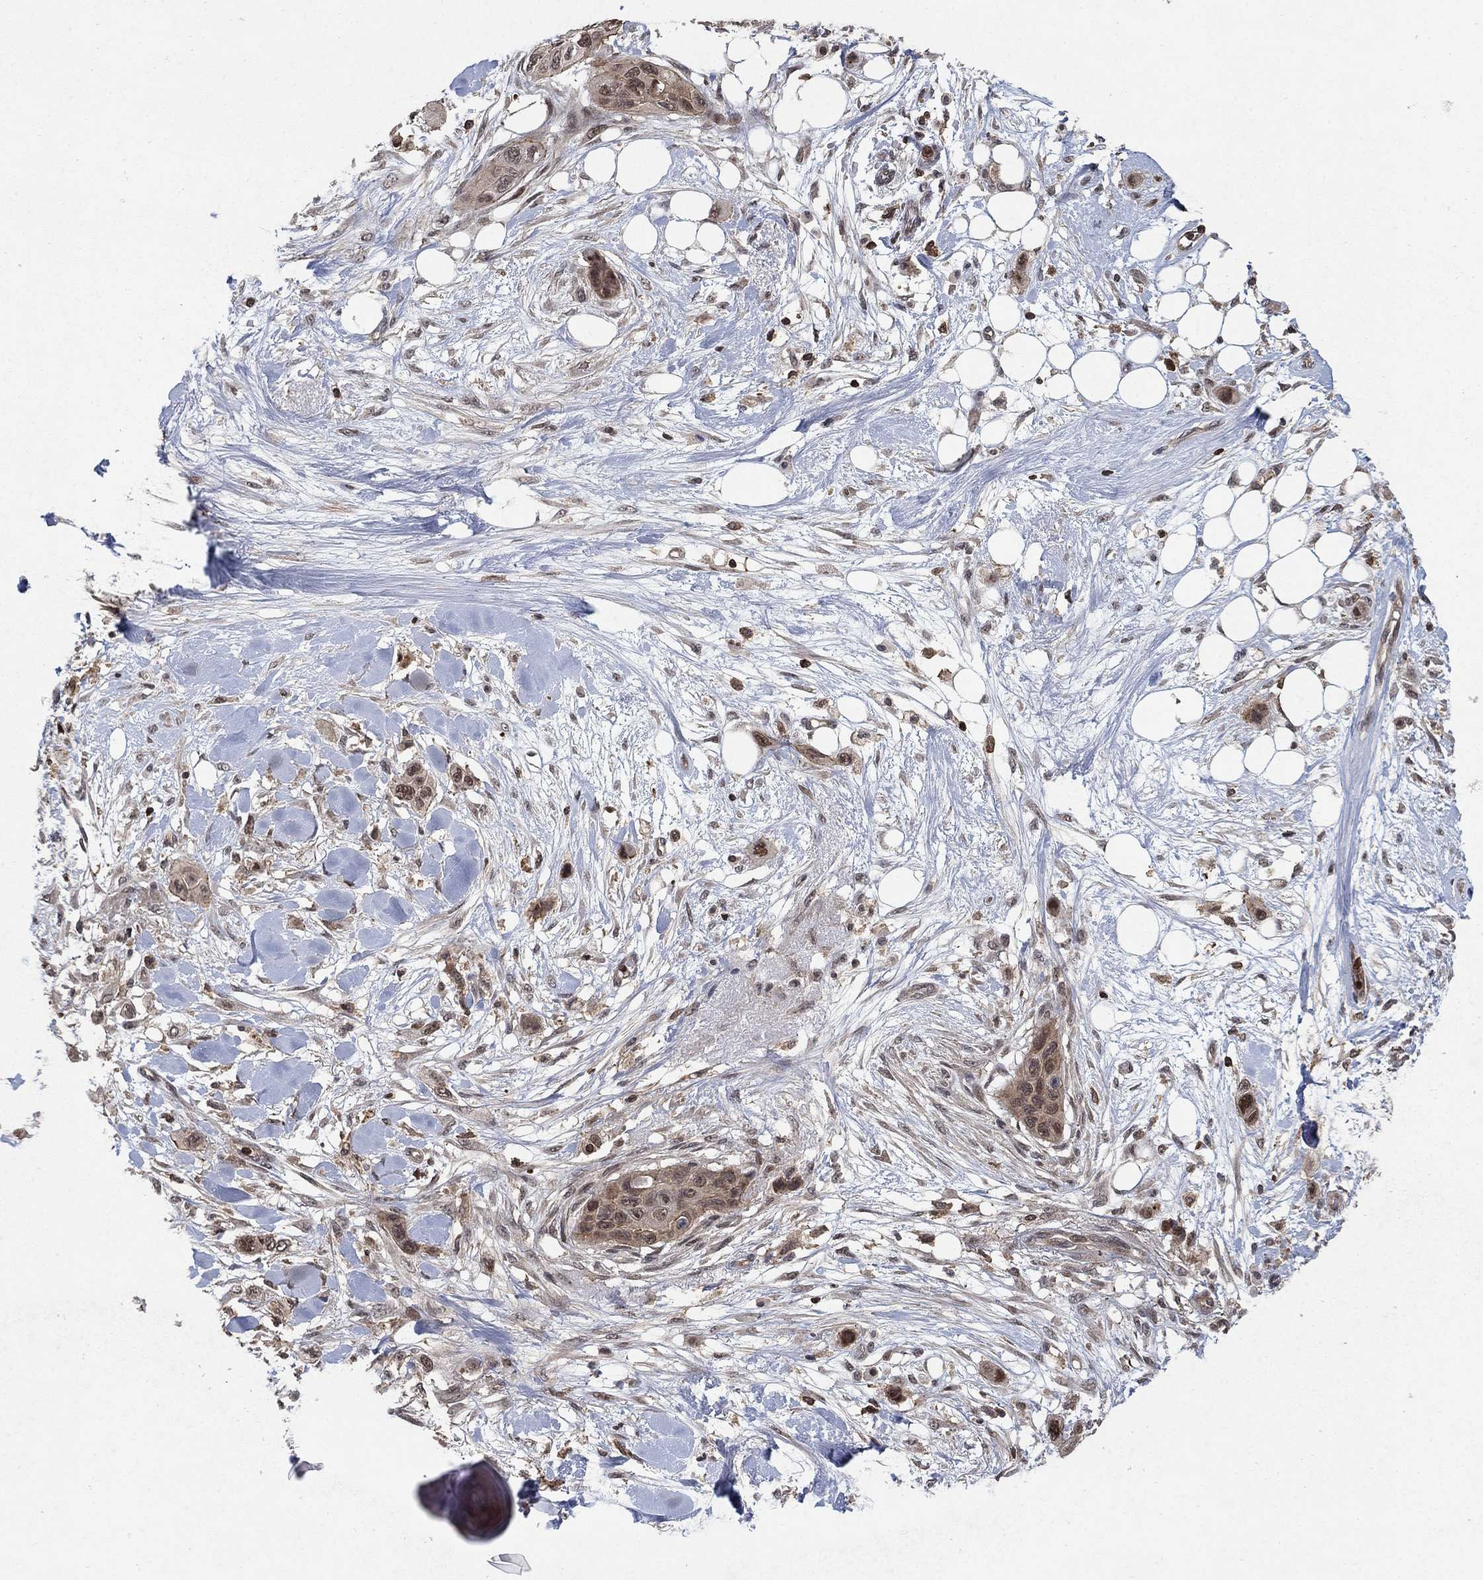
{"staining": {"intensity": "strong", "quantity": "25%-75%", "location": "cytoplasmic/membranous,nuclear"}, "tissue": "skin cancer", "cell_type": "Tumor cells", "image_type": "cancer", "snomed": [{"axis": "morphology", "description": "Squamous cell carcinoma, NOS"}, {"axis": "topography", "description": "Skin"}], "caption": "Immunohistochemical staining of skin cancer displays high levels of strong cytoplasmic/membranous and nuclear protein positivity in approximately 25%-75% of tumor cells.", "gene": "CCDC66", "patient": {"sex": "male", "age": 79}}